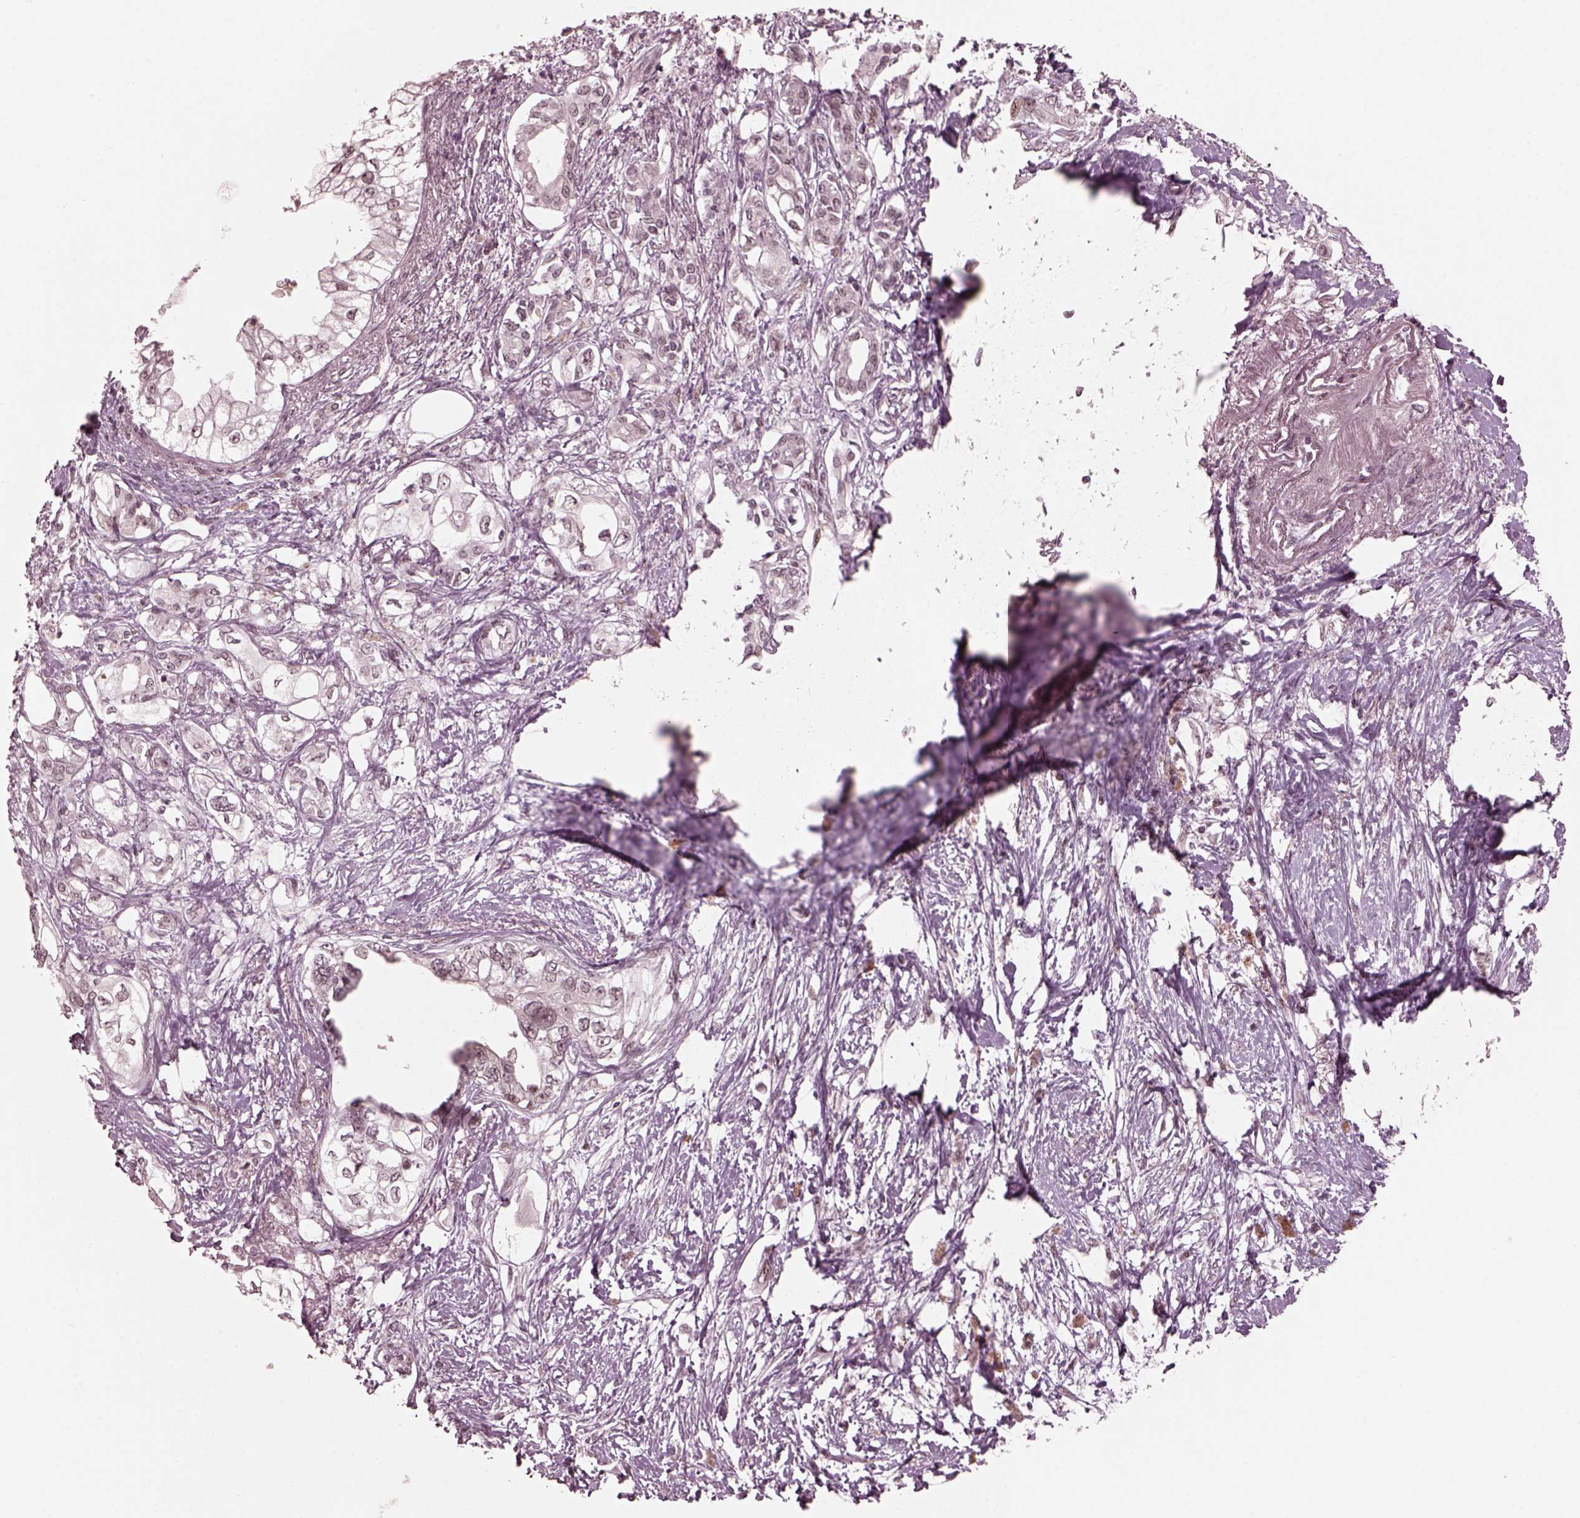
{"staining": {"intensity": "negative", "quantity": "none", "location": "none"}, "tissue": "pancreatic cancer", "cell_type": "Tumor cells", "image_type": "cancer", "snomed": [{"axis": "morphology", "description": "Adenocarcinoma, NOS"}, {"axis": "topography", "description": "Pancreas"}], "caption": "Image shows no protein positivity in tumor cells of pancreatic cancer (adenocarcinoma) tissue.", "gene": "TRIB3", "patient": {"sex": "female", "age": 63}}